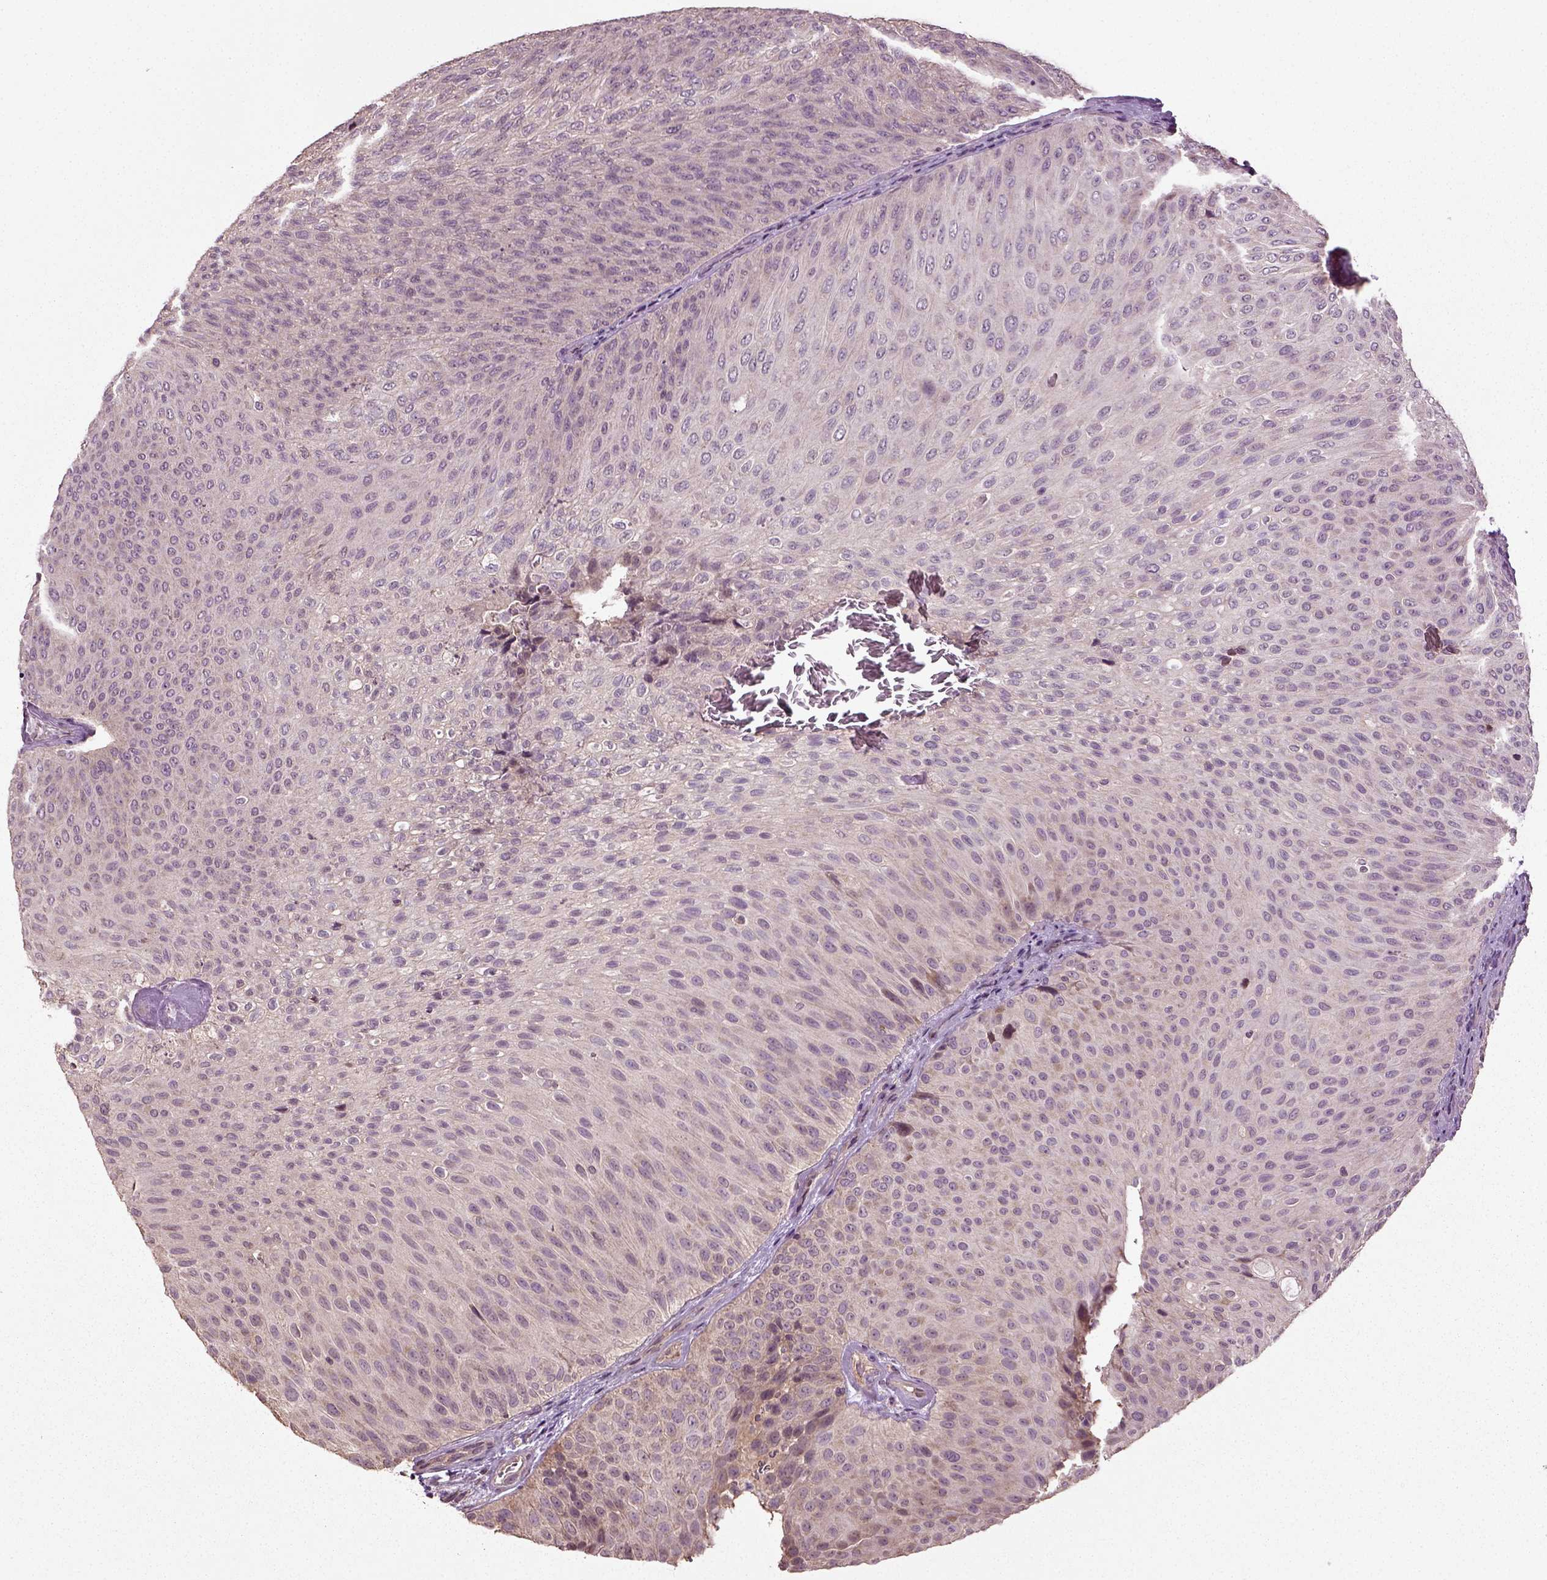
{"staining": {"intensity": "negative", "quantity": "none", "location": "none"}, "tissue": "urothelial cancer", "cell_type": "Tumor cells", "image_type": "cancer", "snomed": [{"axis": "morphology", "description": "Urothelial carcinoma, Low grade"}, {"axis": "topography", "description": "Urinary bladder"}], "caption": "There is no significant expression in tumor cells of urothelial carcinoma (low-grade).", "gene": "ERV3-1", "patient": {"sex": "male", "age": 78}}